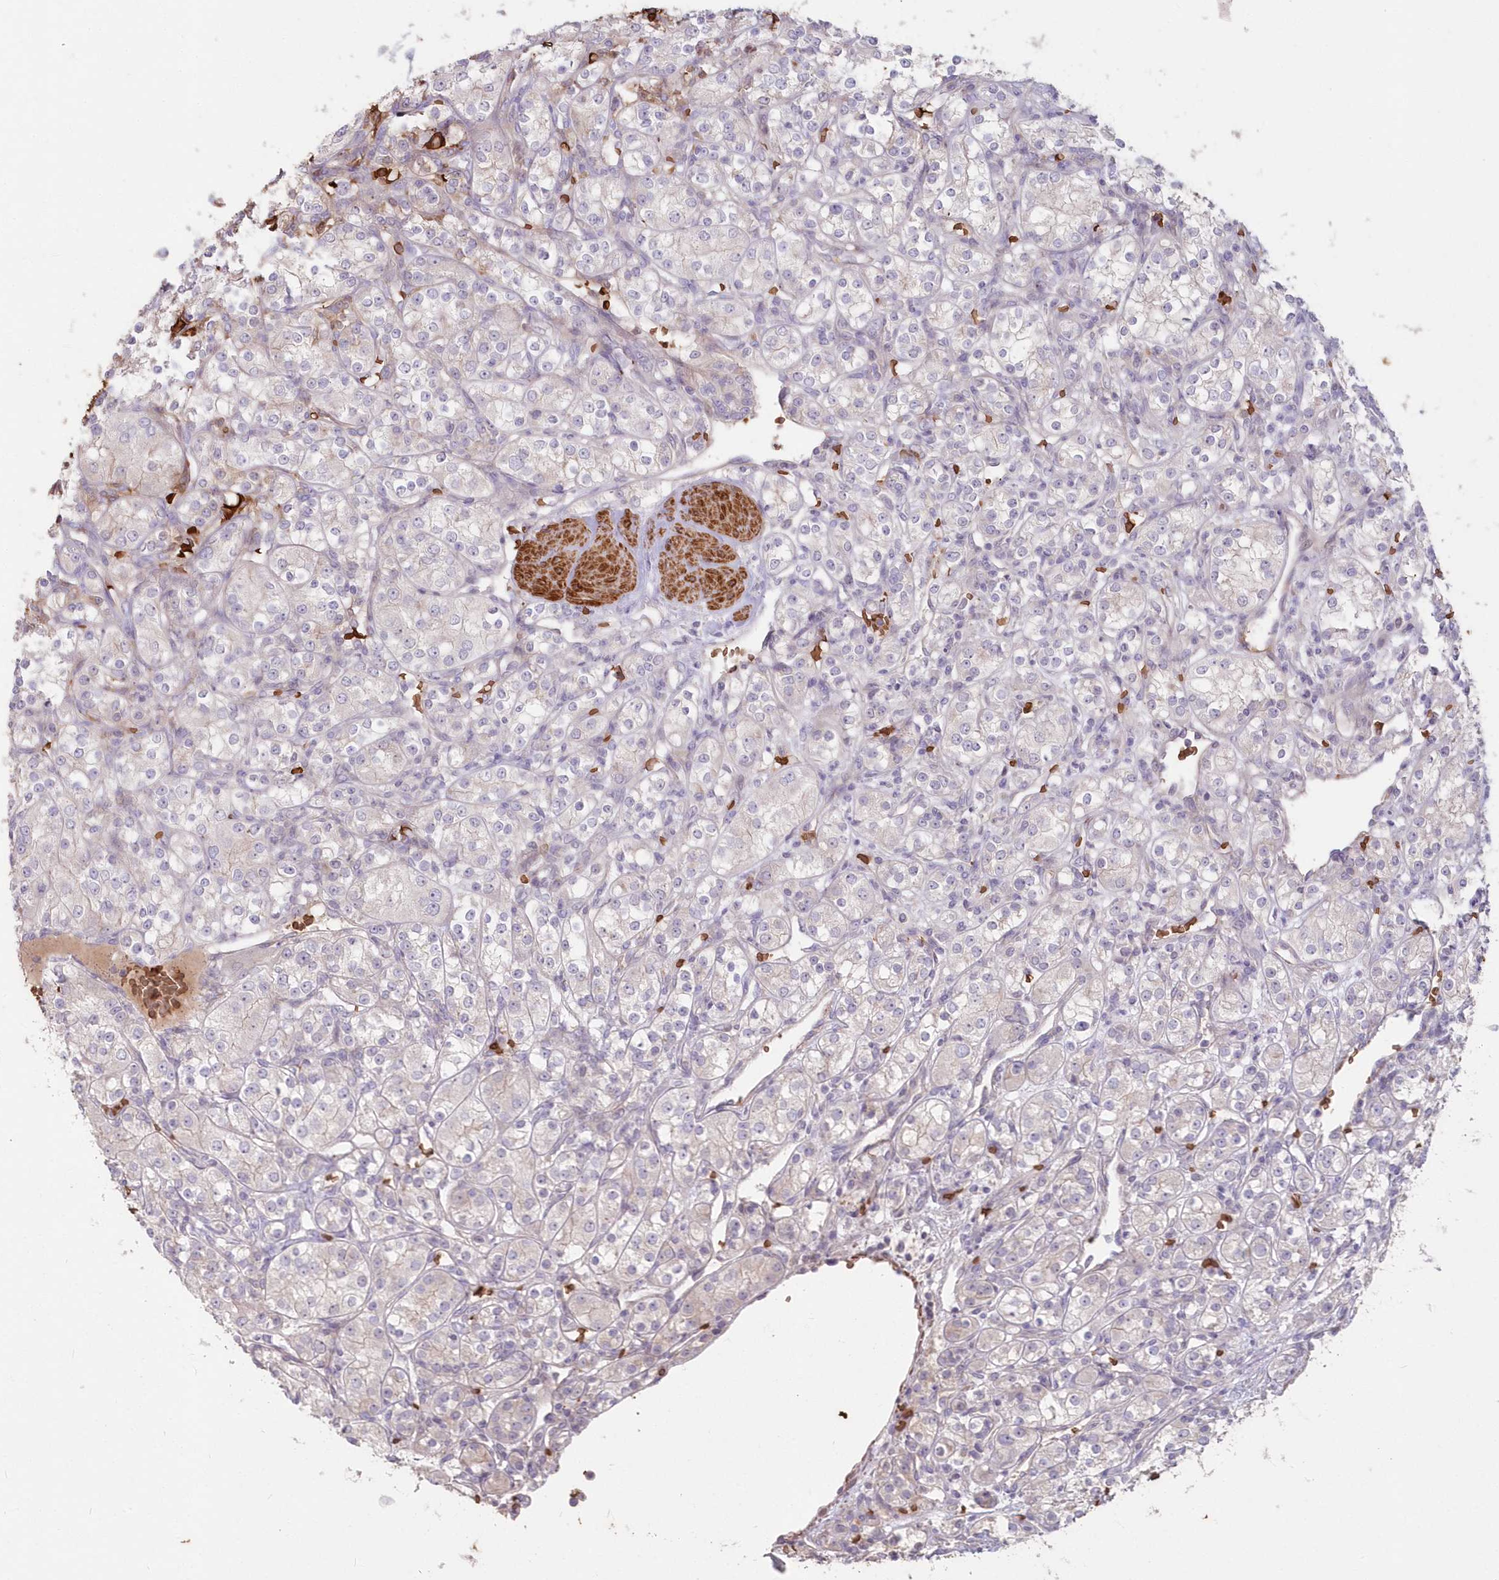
{"staining": {"intensity": "negative", "quantity": "none", "location": "none"}, "tissue": "renal cancer", "cell_type": "Tumor cells", "image_type": "cancer", "snomed": [{"axis": "morphology", "description": "Adenocarcinoma, NOS"}, {"axis": "topography", "description": "Kidney"}], "caption": "Renal cancer stained for a protein using immunohistochemistry reveals no expression tumor cells.", "gene": "SERINC1", "patient": {"sex": "male", "age": 77}}